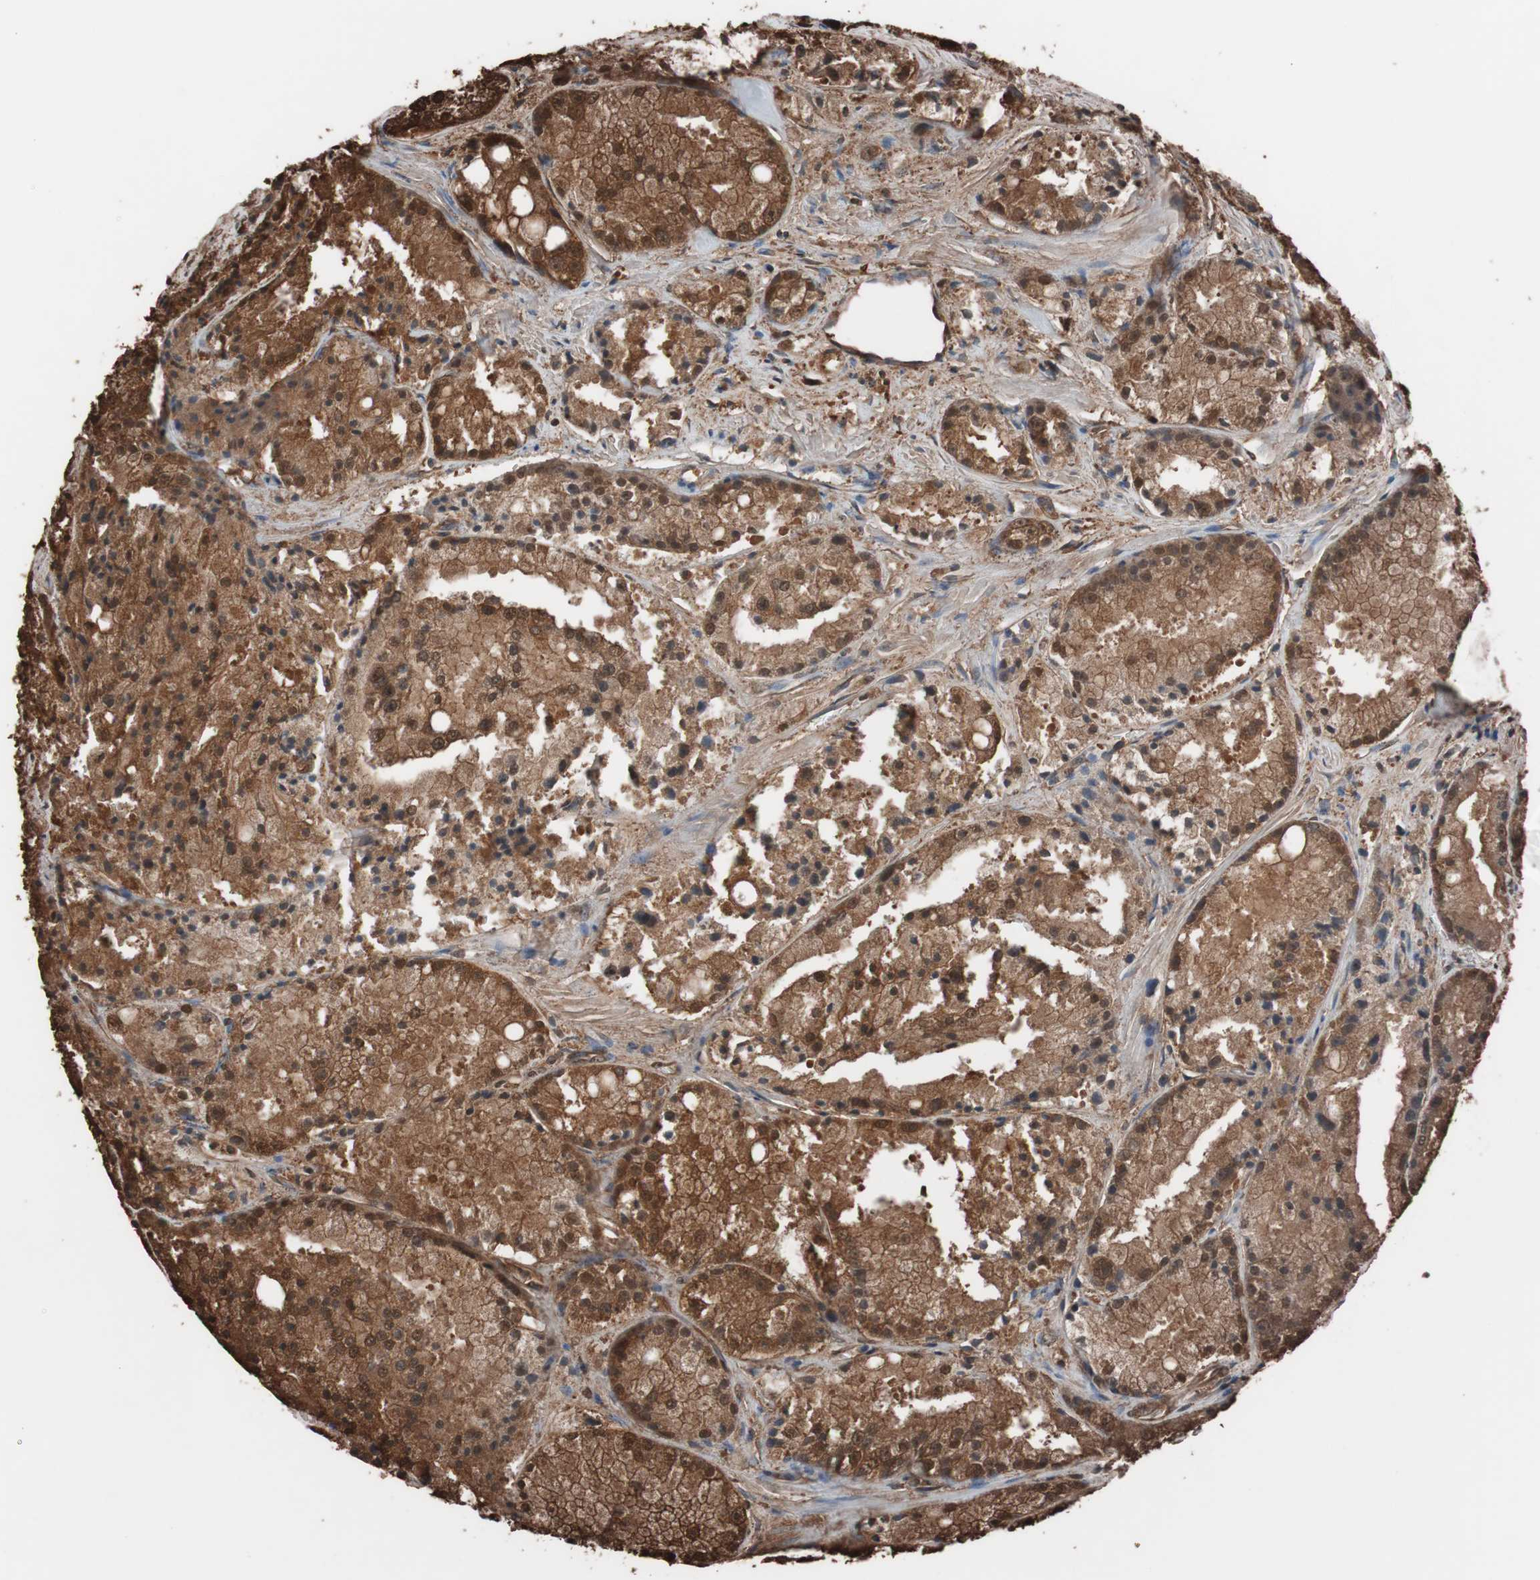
{"staining": {"intensity": "strong", "quantity": ">75%", "location": "cytoplasmic/membranous,nuclear"}, "tissue": "prostate cancer", "cell_type": "Tumor cells", "image_type": "cancer", "snomed": [{"axis": "morphology", "description": "Adenocarcinoma, Low grade"}, {"axis": "topography", "description": "Prostate"}], "caption": "Human prostate adenocarcinoma (low-grade) stained with a brown dye shows strong cytoplasmic/membranous and nuclear positive positivity in approximately >75% of tumor cells.", "gene": "CALM2", "patient": {"sex": "male", "age": 64}}